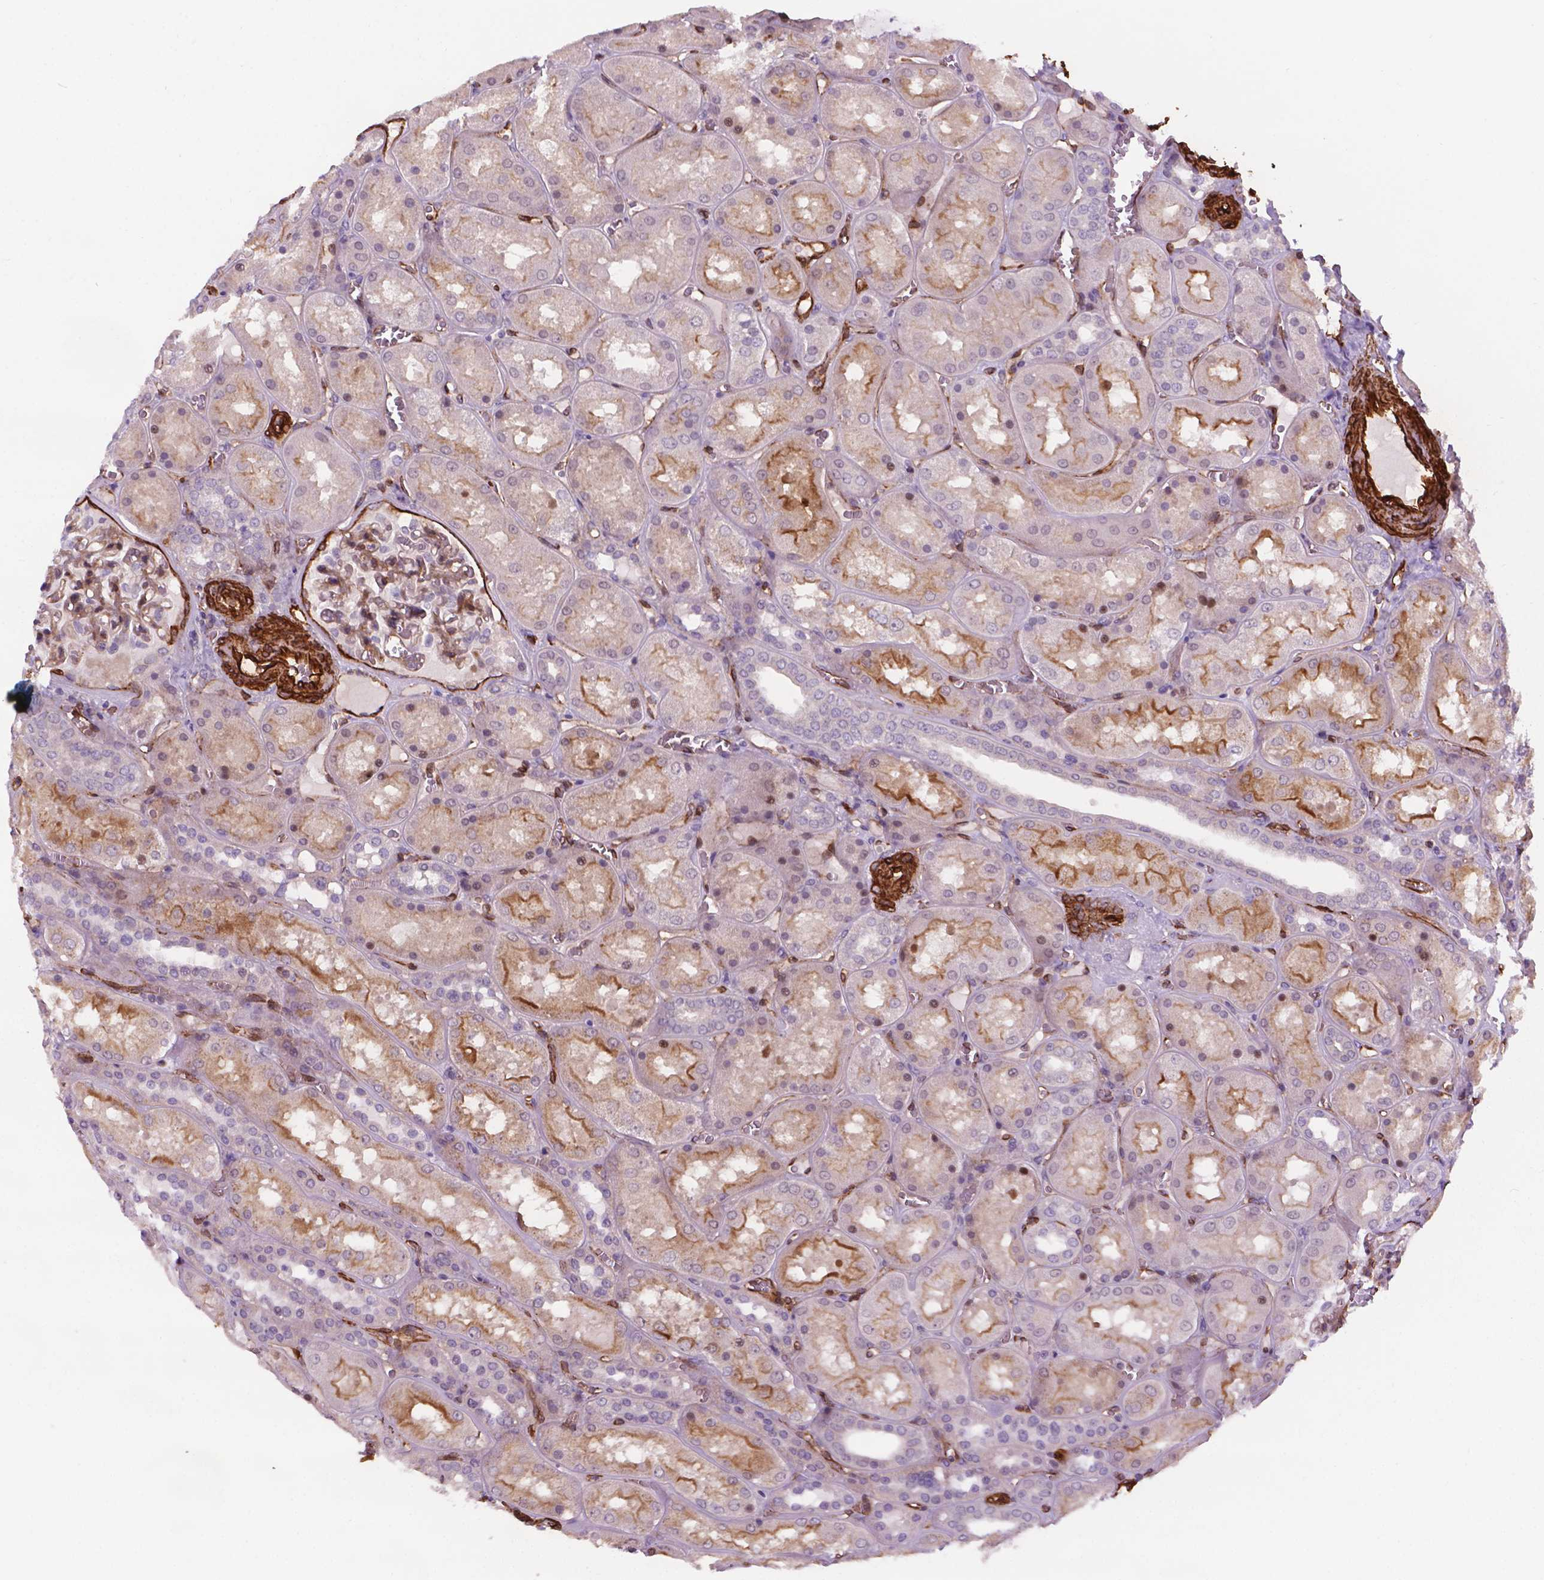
{"staining": {"intensity": "moderate", "quantity": "<25%", "location": "nuclear"}, "tissue": "kidney", "cell_type": "Cells in glomeruli", "image_type": "normal", "snomed": [{"axis": "morphology", "description": "Normal tissue, NOS"}, {"axis": "topography", "description": "Kidney"}], "caption": "Cells in glomeruli demonstrate moderate nuclear positivity in about <25% of cells in normal kidney. Using DAB (brown) and hematoxylin (blue) stains, captured at high magnification using brightfield microscopy.", "gene": "EGFL8", "patient": {"sex": "male", "age": 73}}